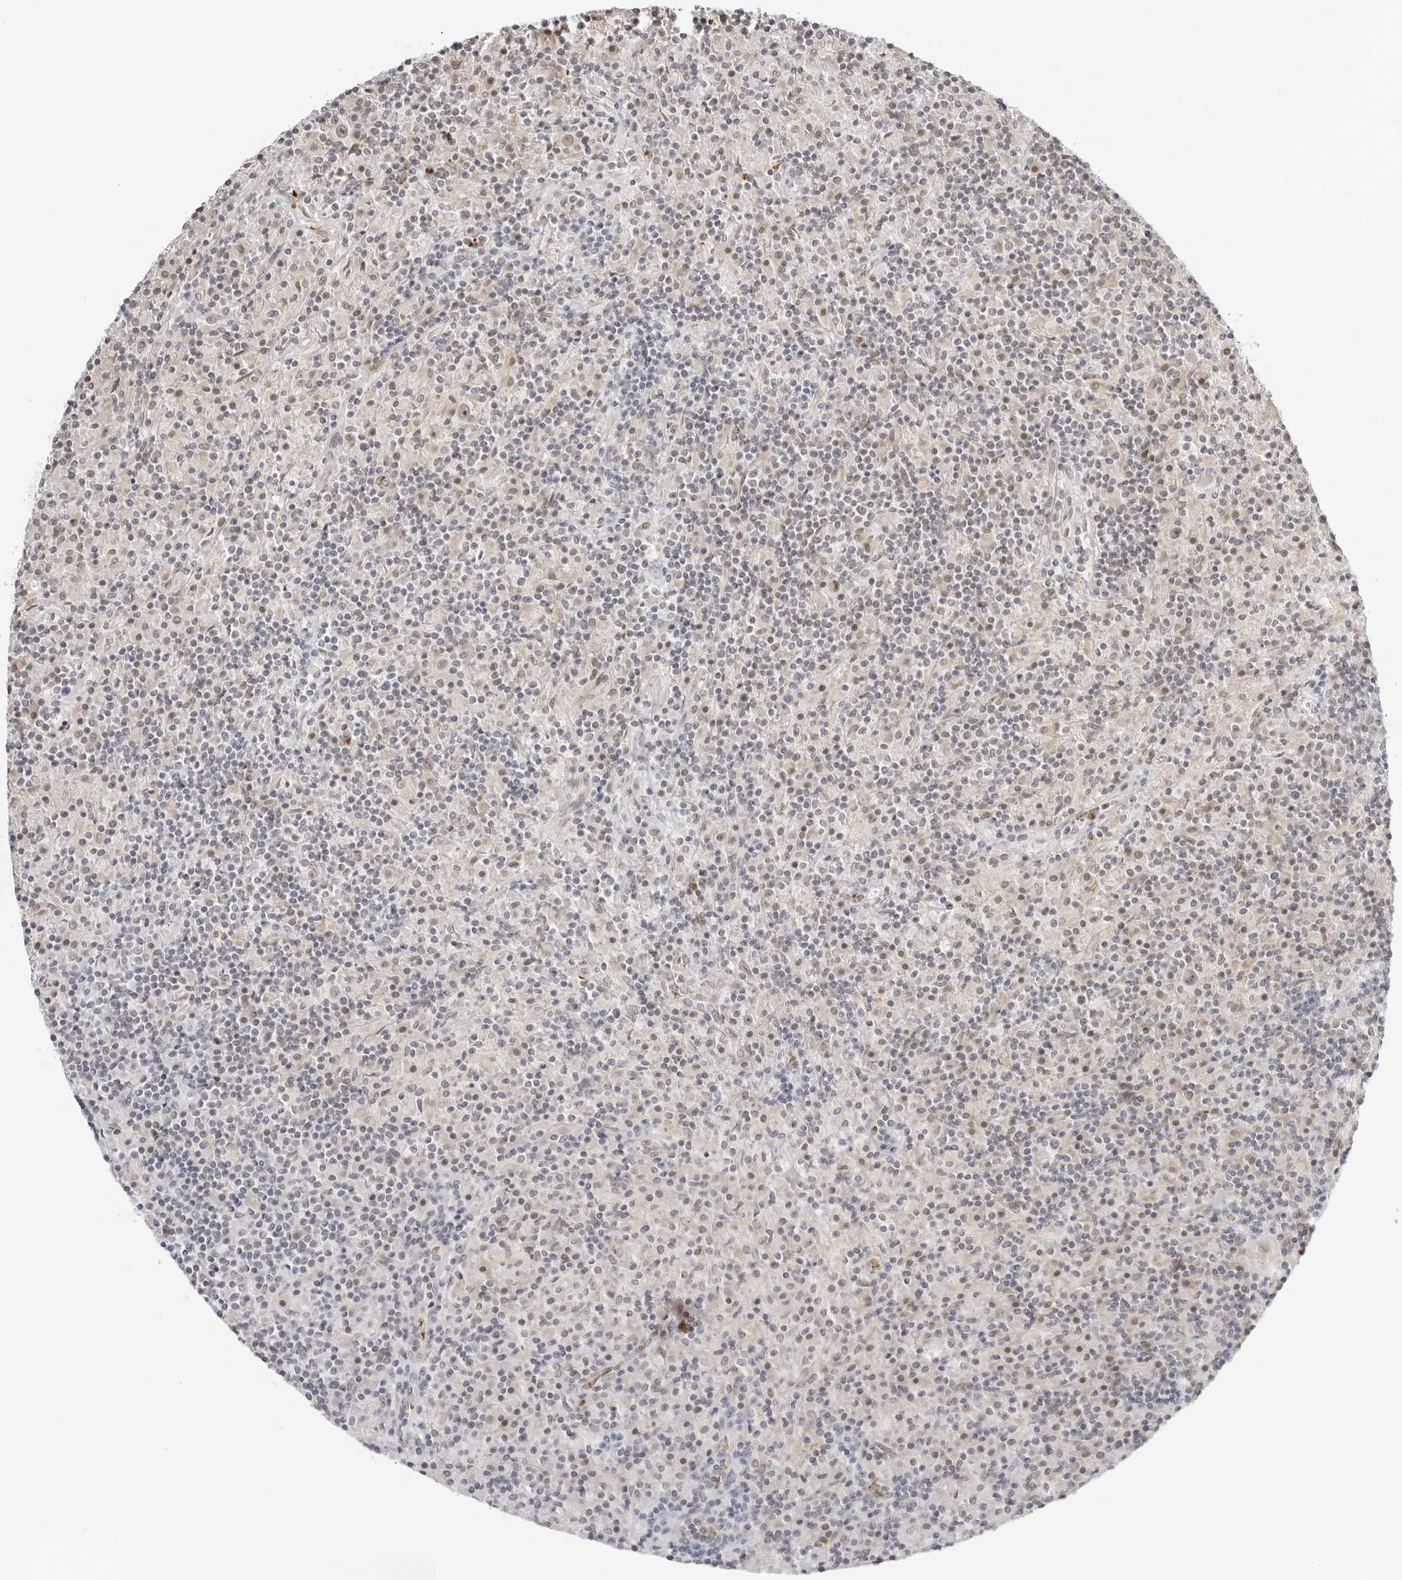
{"staining": {"intensity": "weak", "quantity": "25%-75%", "location": "nuclear"}, "tissue": "lymphoma", "cell_type": "Tumor cells", "image_type": "cancer", "snomed": [{"axis": "morphology", "description": "Hodgkin's disease, NOS"}, {"axis": "topography", "description": "Lymph node"}], "caption": "Immunohistochemical staining of Hodgkin's disease displays weak nuclear protein expression in about 25%-75% of tumor cells. Using DAB (brown) and hematoxylin (blue) stains, captured at high magnification using brightfield microscopy.", "gene": "SUGCT", "patient": {"sex": "male", "age": 70}}